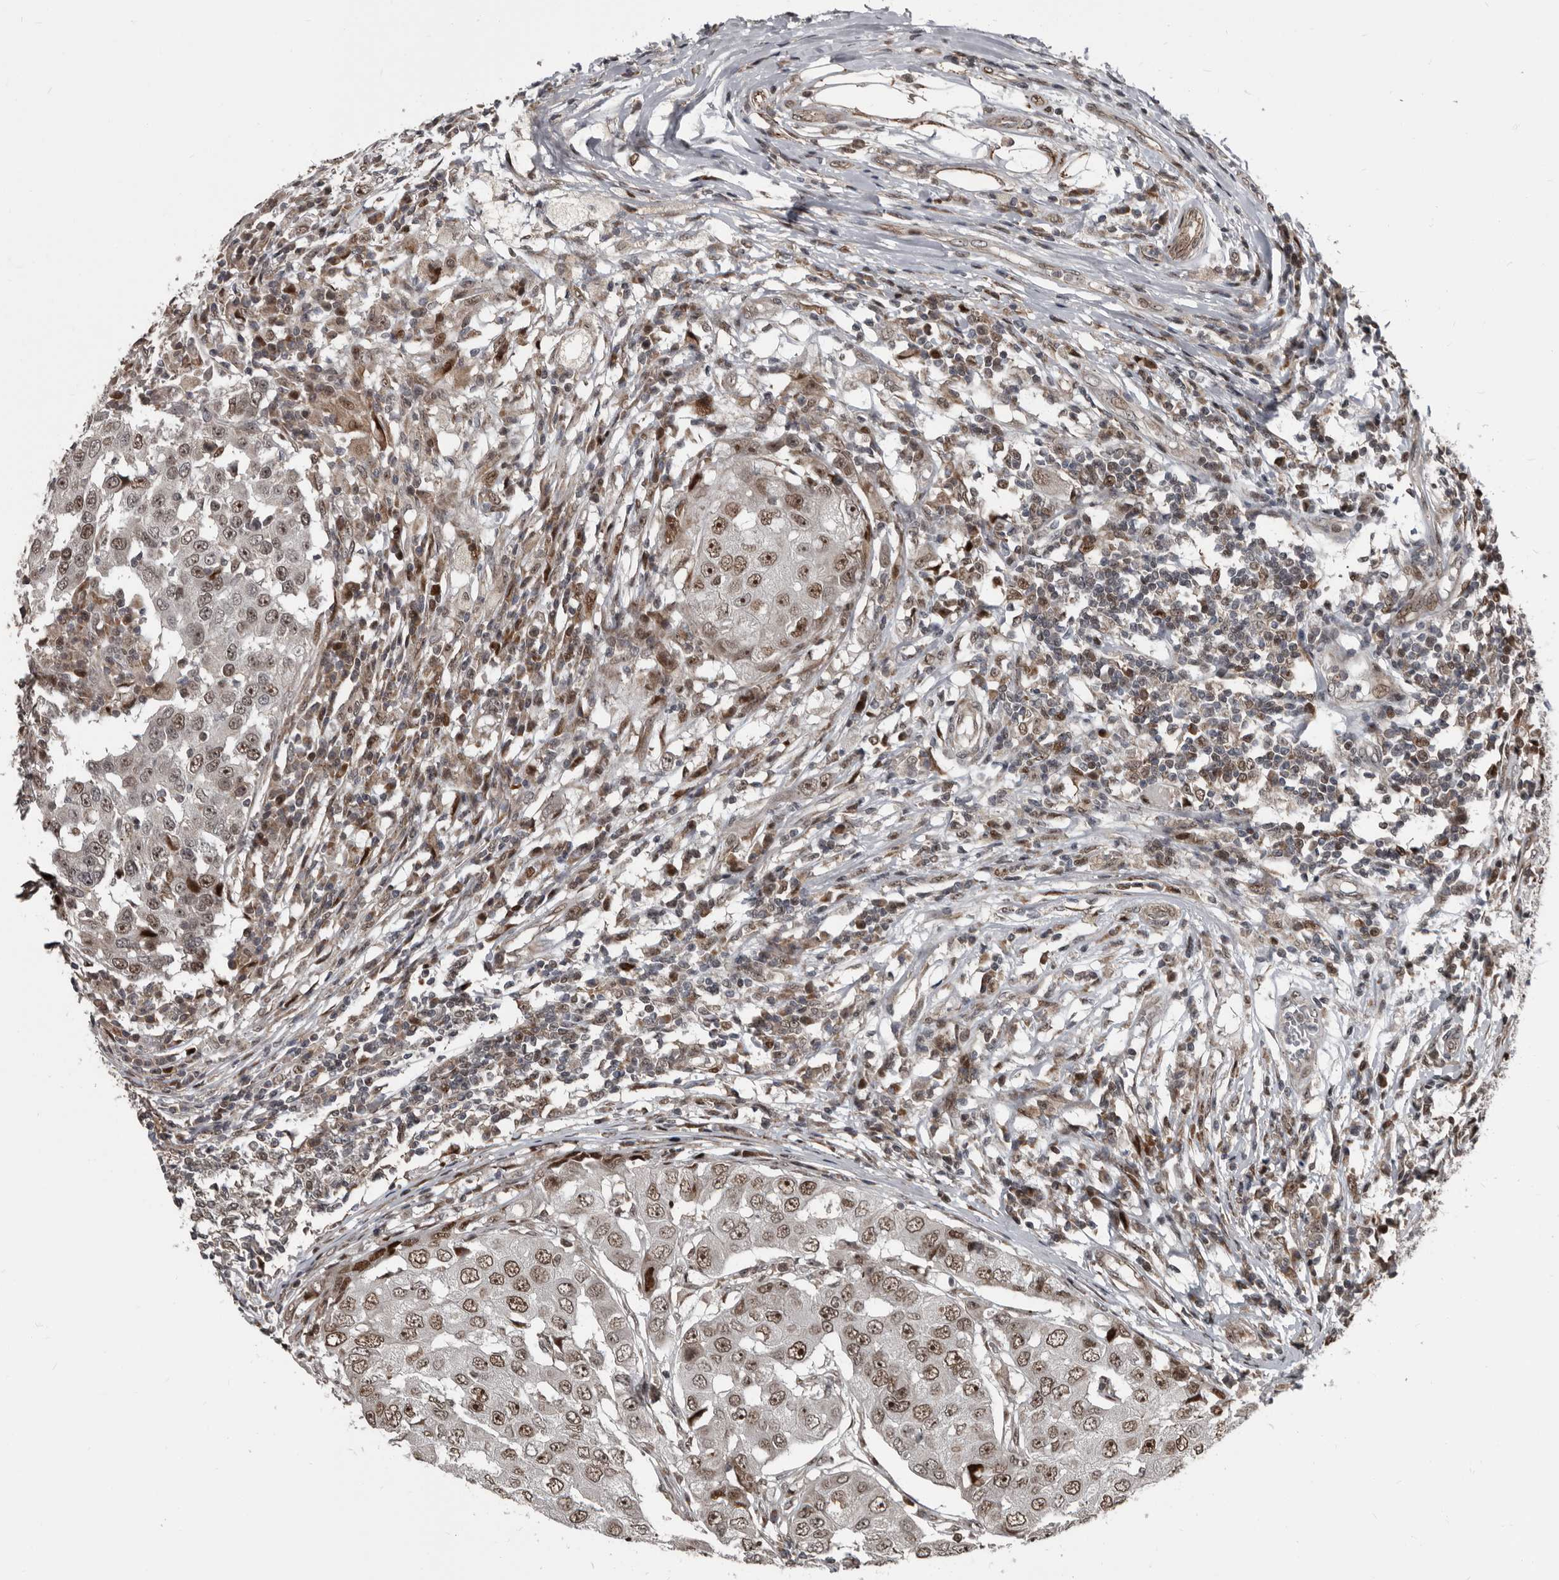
{"staining": {"intensity": "moderate", "quantity": ">75%", "location": "nuclear"}, "tissue": "breast cancer", "cell_type": "Tumor cells", "image_type": "cancer", "snomed": [{"axis": "morphology", "description": "Duct carcinoma"}, {"axis": "topography", "description": "Breast"}], "caption": "IHC histopathology image of human breast invasive ductal carcinoma stained for a protein (brown), which reveals medium levels of moderate nuclear positivity in about >75% of tumor cells.", "gene": "CHD1L", "patient": {"sex": "female", "age": 27}}